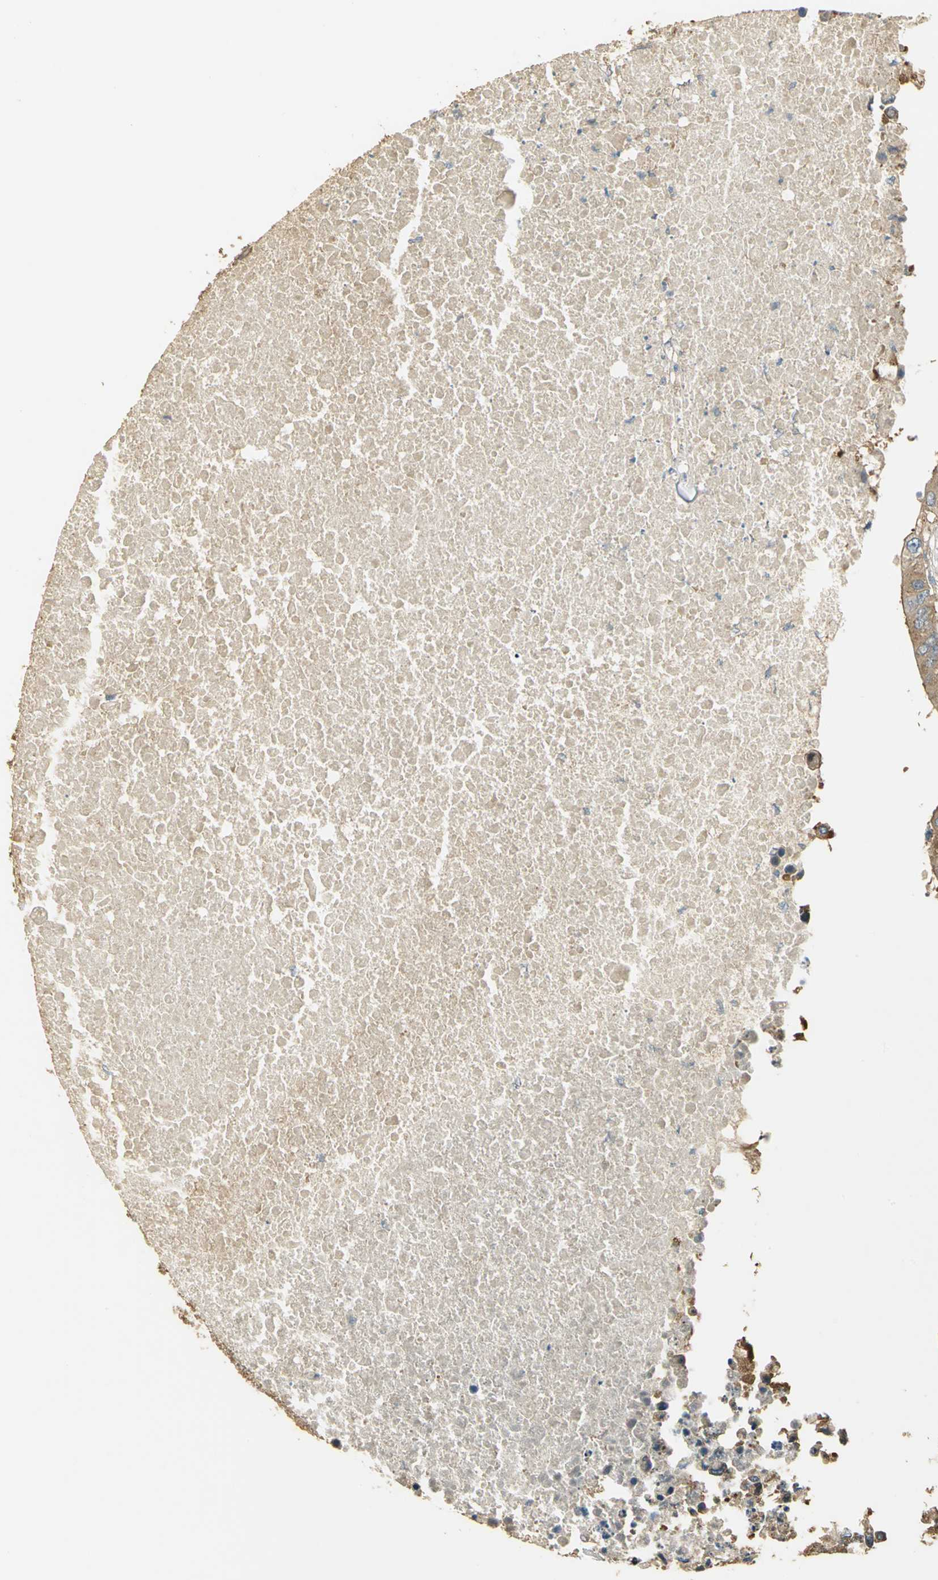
{"staining": {"intensity": "moderate", "quantity": ">75%", "location": "cytoplasmic/membranous"}, "tissue": "colorectal cancer", "cell_type": "Tumor cells", "image_type": "cancer", "snomed": [{"axis": "morphology", "description": "Adenocarcinoma, NOS"}, {"axis": "topography", "description": "Colon"}], "caption": "Approximately >75% of tumor cells in colorectal cancer exhibit moderate cytoplasmic/membranous protein positivity as visualized by brown immunohistochemical staining.", "gene": "RARS1", "patient": {"sex": "male", "age": 71}}